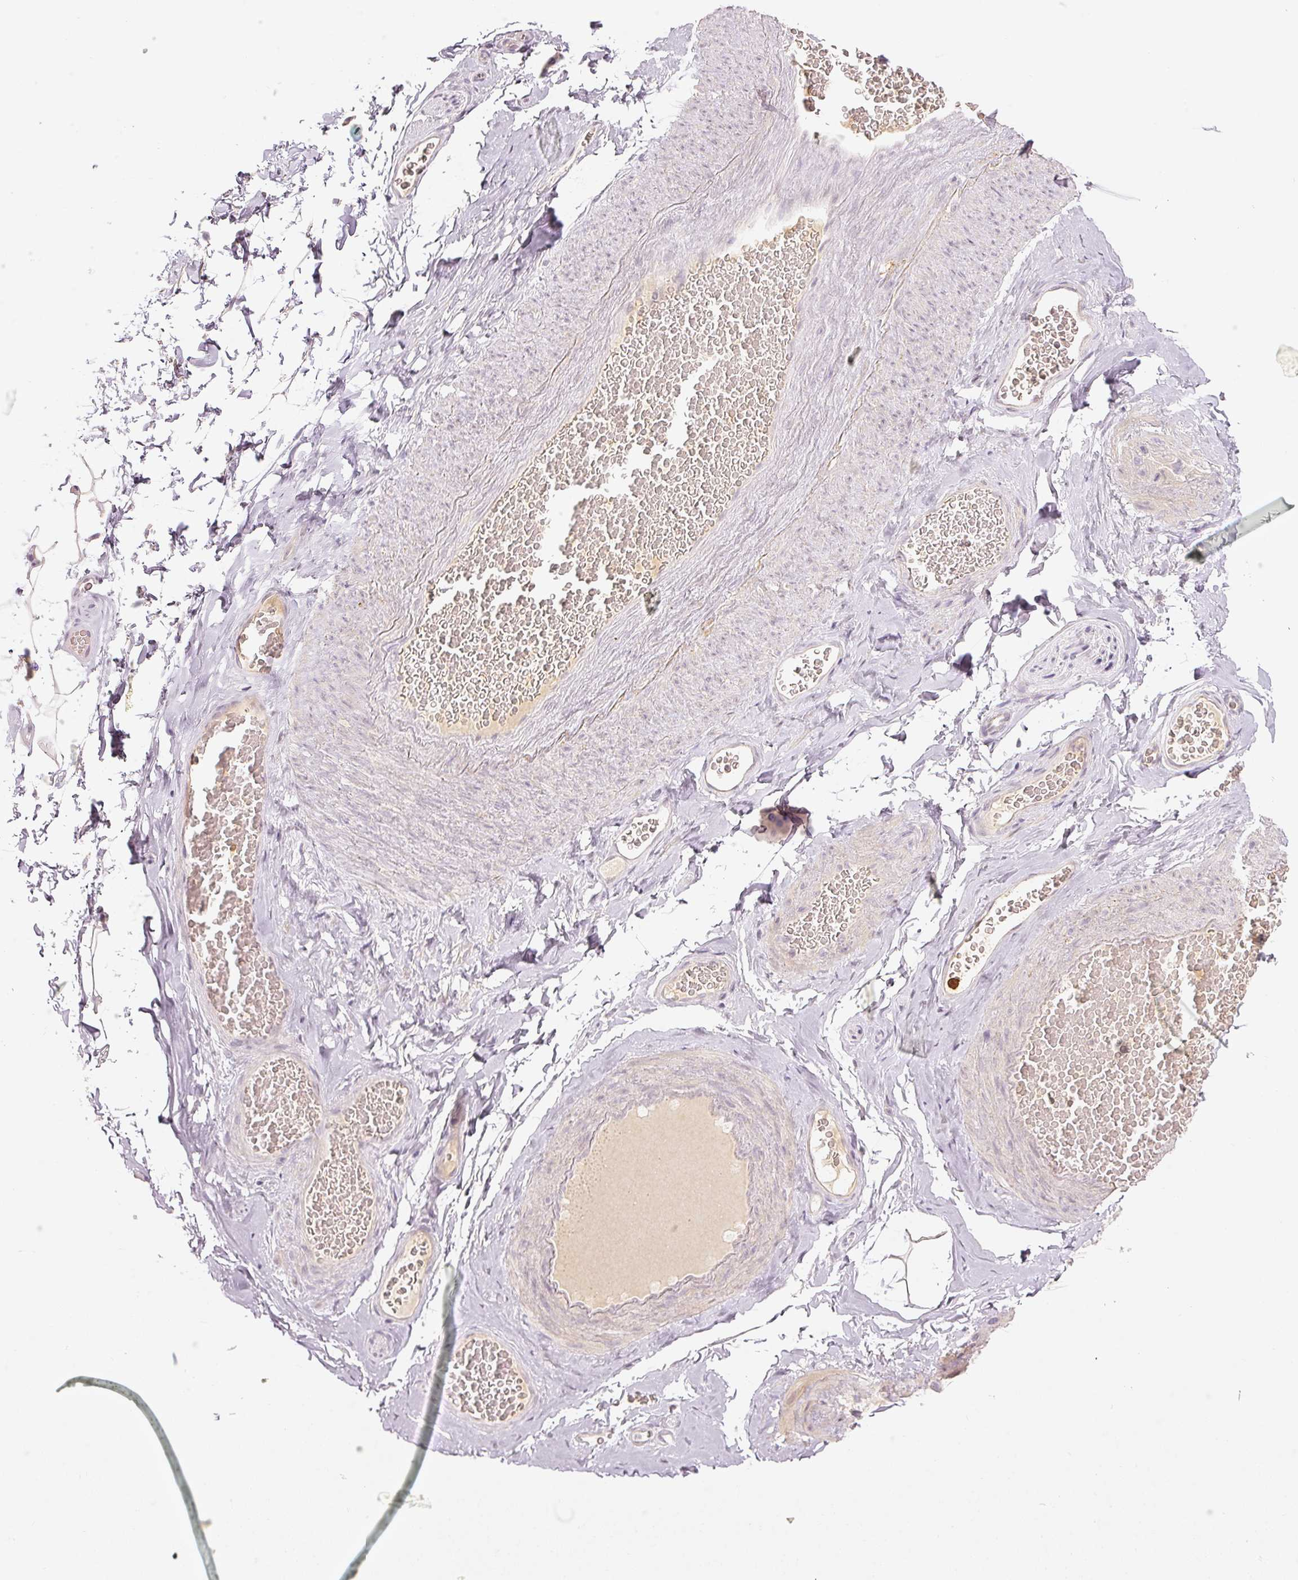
{"staining": {"intensity": "negative", "quantity": "none", "location": "none"}, "tissue": "adipose tissue", "cell_type": "Adipocytes", "image_type": "normal", "snomed": [{"axis": "morphology", "description": "Normal tissue, NOS"}, {"axis": "topography", "description": "Vascular tissue"}, {"axis": "topography", "description": "Peripheral nerve tissue"}], "caption": "Immunohistochemistry image of normal adipose tissue: adipose tissue stained with DAB reveals no significant protein positivity in adipocytes.", "gene": "GZMA", "patient": {"sex": "male", "age": 41}}